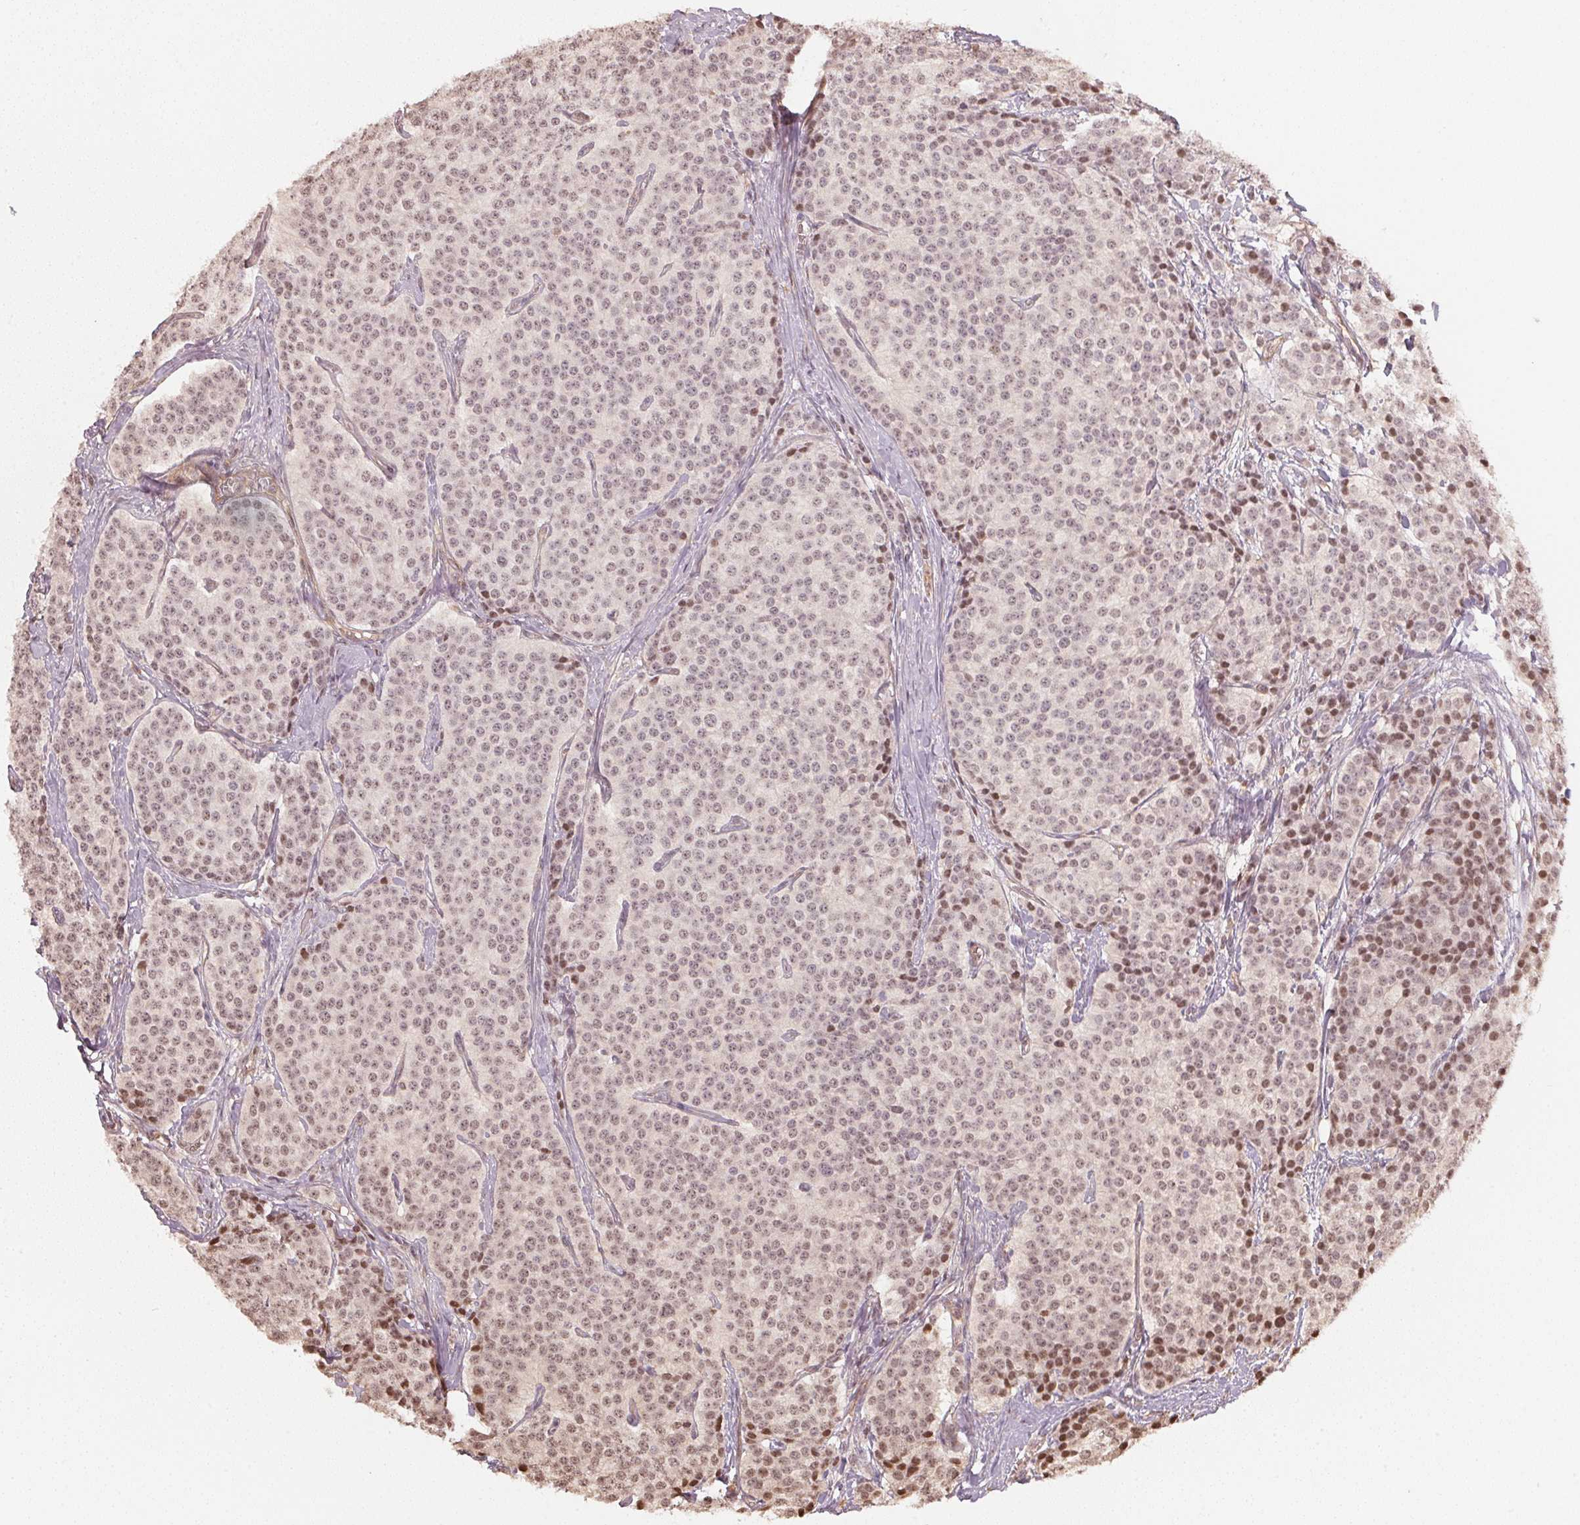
{"staining": {"intensity": "weak", "quantity": ">75%", "location": "nuclear"}, "tissue": "carcinoid", "cell_type": "Tumor cells", "image_type": "cancer", "snomed": [{"axis": "morphology", "description": "Carcinoid, malignant, NOS"}, {"axis": "topography", "description": "Small intestine"}], "caption": "Immunohistochemistry (DAB) staining of human carcinoid (malignant) displays weak nuclear protein positivity in approximately >75% of tumor cells.", "gene": "FOXR2", "patient": {"sex": "female", "age": 64}}